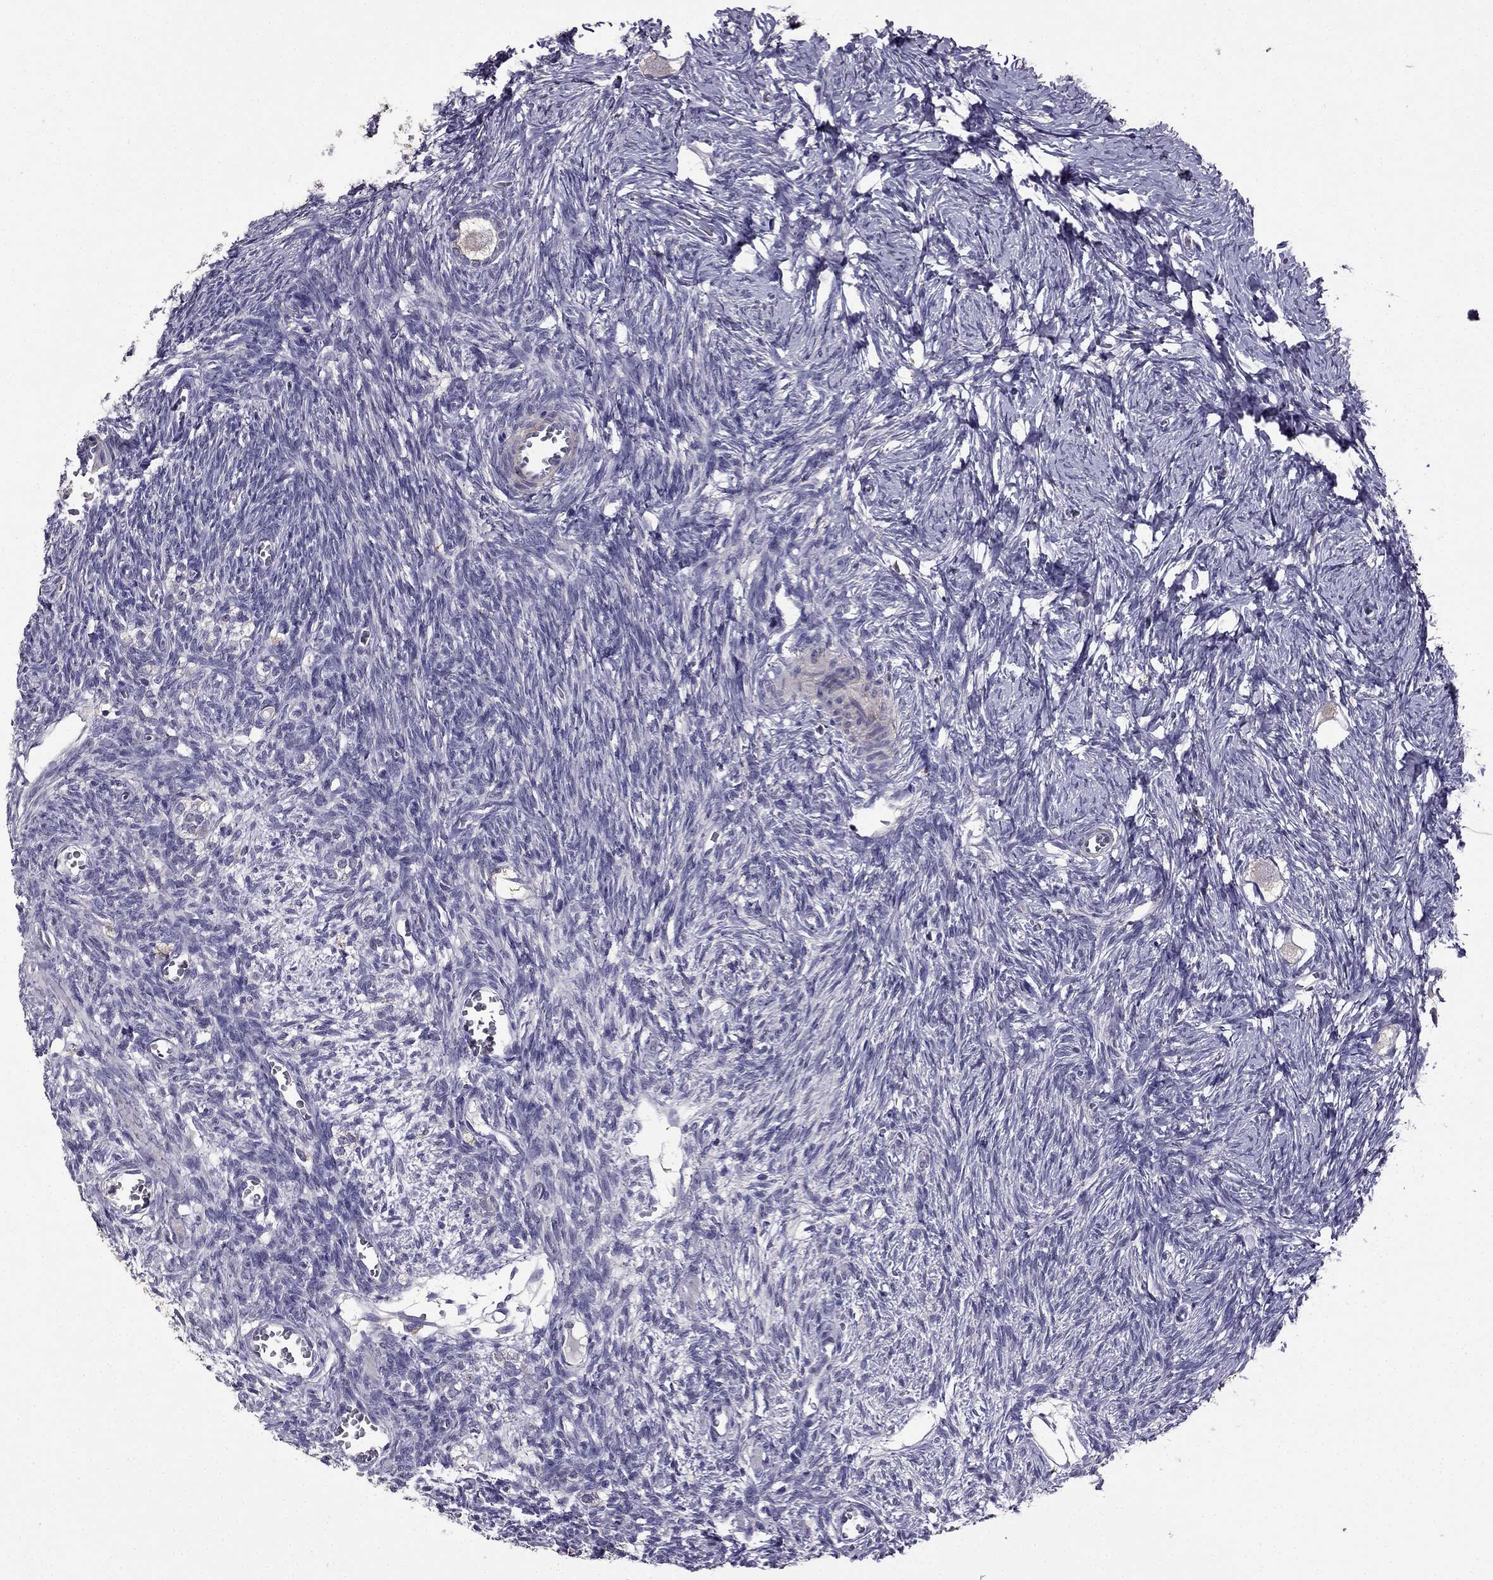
{"staining": {"intensity": "negative", "quantity": "none", "location": "none"}, "tissue": "ovary", "cell_type": "Follicle cells", "image_type": "normal", "snomed": [{"axis": "morphology", "description": "Normal tissue, NOS"}, {"axis": "topography", "description": "Ovary"}], "caption": "Image shows no significant protein expression in follicle cells of benign ovary. (Stains: DAB IHC with hematoxylin counter stain, Microscopy: brightfield microscopy at high magnification).", "gene": "CDH9", "patient": {"sex": "female", "age": 27}}